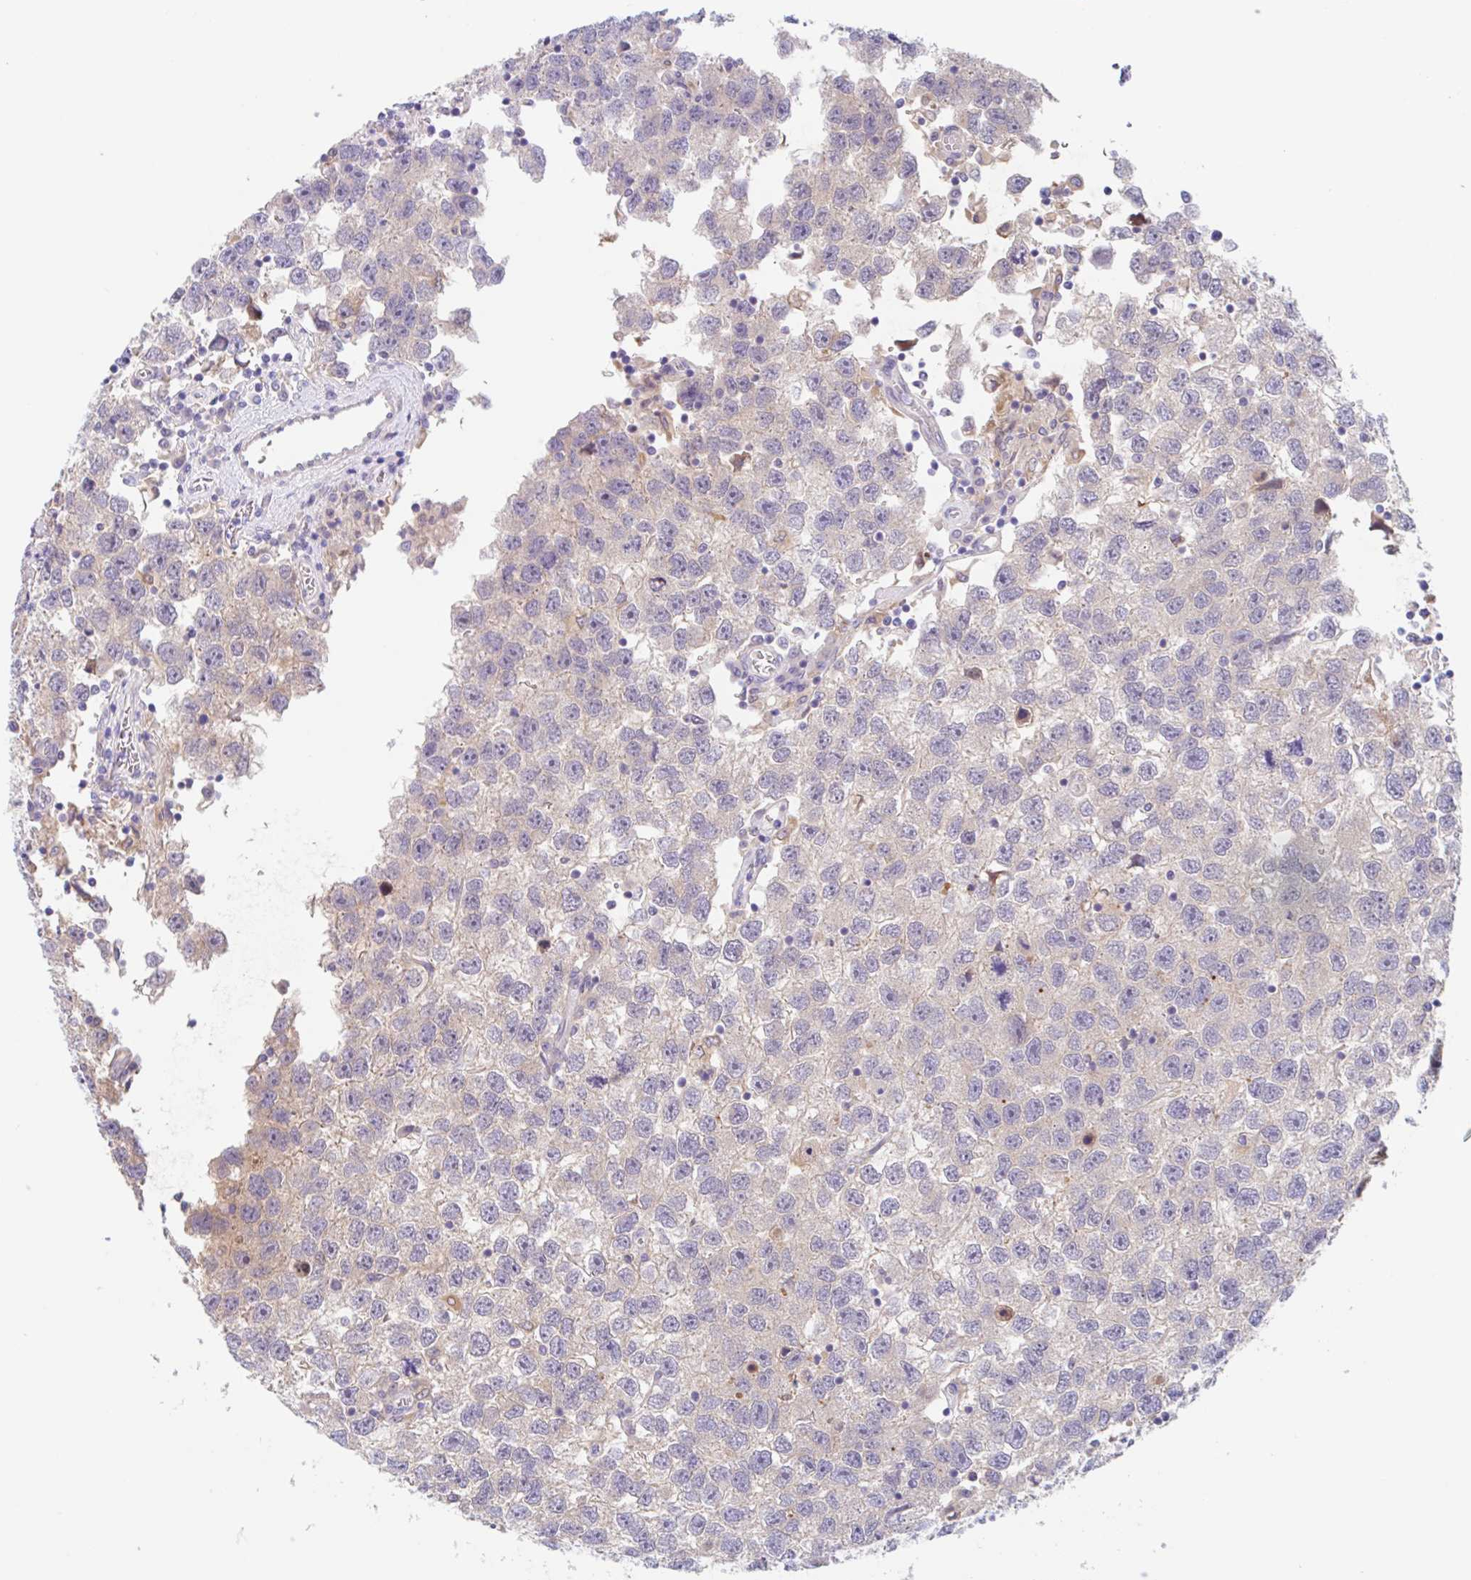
{"staining": {"intensity": "negative", "quantity": "none", "location": "none"}, "tissue": "testis cancer", "cell_type": "Tumor cells", "image_type": "cancer", "snomed": [{"axis": "morphology", "description": "Seminoma, NOS"}, {"axis": "topography", "description": "Testis"}], "caption": "Immunohistochemistry micrograph of neoplastic tissue: testis cancer (seminoma) stained with DAB exhibits no significant protein positivity in tumor cells. (DAB (3,3'-diaminobenzidine) immunohistochemistry (IHC) visualized using brightfield microscopy, high magnification).", "gene": "TMEM86A", "patient": {"sex": "male", "age": 26}}